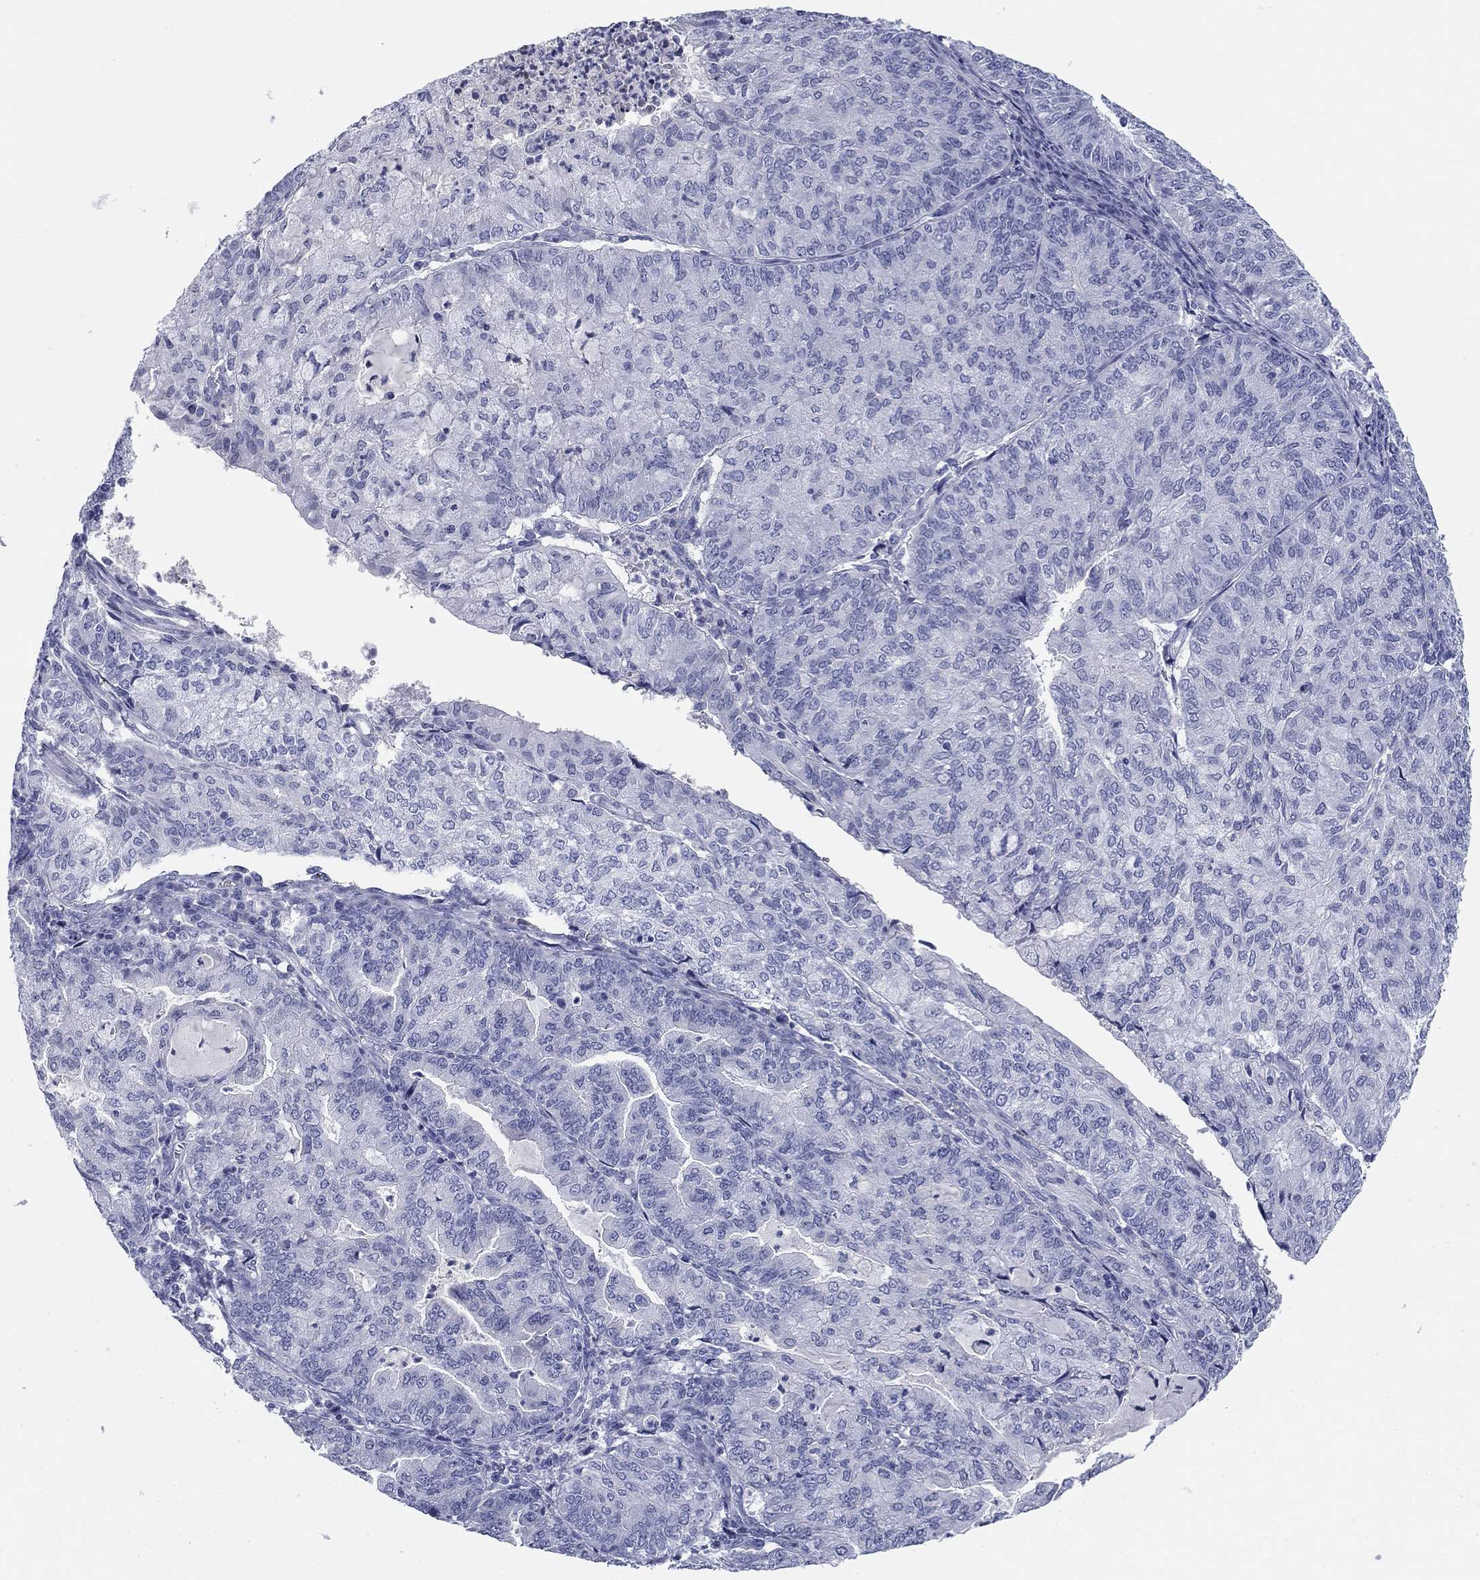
{"staining": {"intensity": "negative", "quantity": "none", "location": "none"}, "tissue": "endometrial cancer", "cell_type": "Tumor cells", "image_type": "cancer", "snomed": [{"axis": "morphology", "description": "Adenocarcinoma, NOS"}, {"axis": "topography", "description": "Endometrium"}], "caption": "An immunohistochemistry micrograph of endometrial cancer is shown. There is no staining in tumor cells of endometrial cancer. (DAB (3,3'-diaminobenzidine) immunohistochemistry, high magnification).", "gene": "KCNH1", "patient": {"sex": "female", "age": 82}}